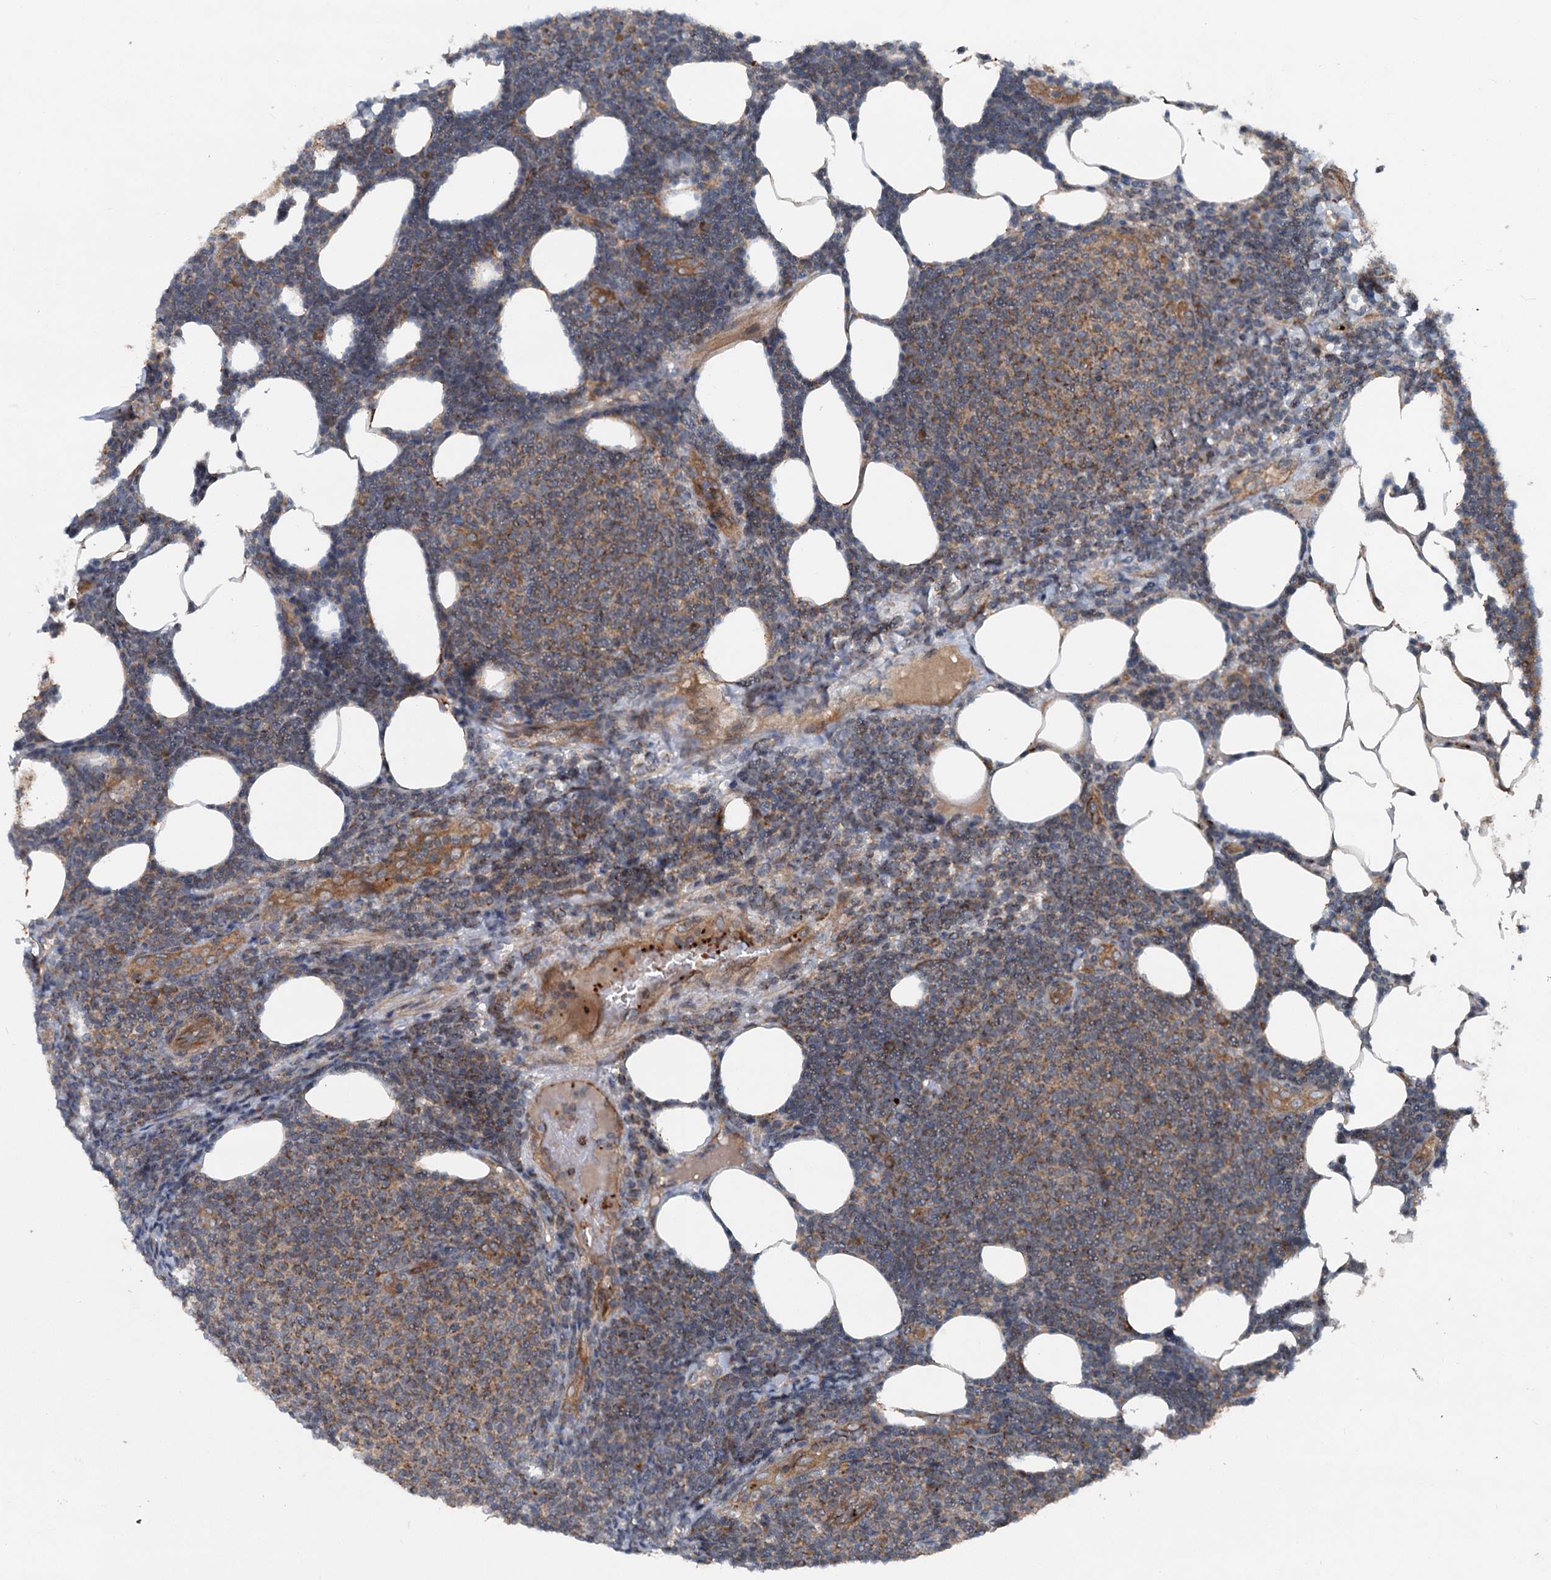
{"staining": {"intensity": "moderate", "quantity": "25%-75%", "location": "cytoplasmic/membranous"}, "tissue": "lymphoma", "cell_type": "Tumor cells", "image_type": "cancer", "snomed": [{"axis": "morphology", "description": "Malignant lymphoma, non-Hodgkin's type, Low grade"}, {"axis": "topography", "description": "Lymph node"}], "caption": "IHC image of neoplastic tissue: human lymphoma stained using IHC demonstrates medium levels of moderate protein expression localized specifically in the cytoplasmic/membranous of tumor cells, appearing as a cytoplasmic/membranous brown color.", "gene": "N4BP2L2", "patient": {"sex": "male", "age": 66}}